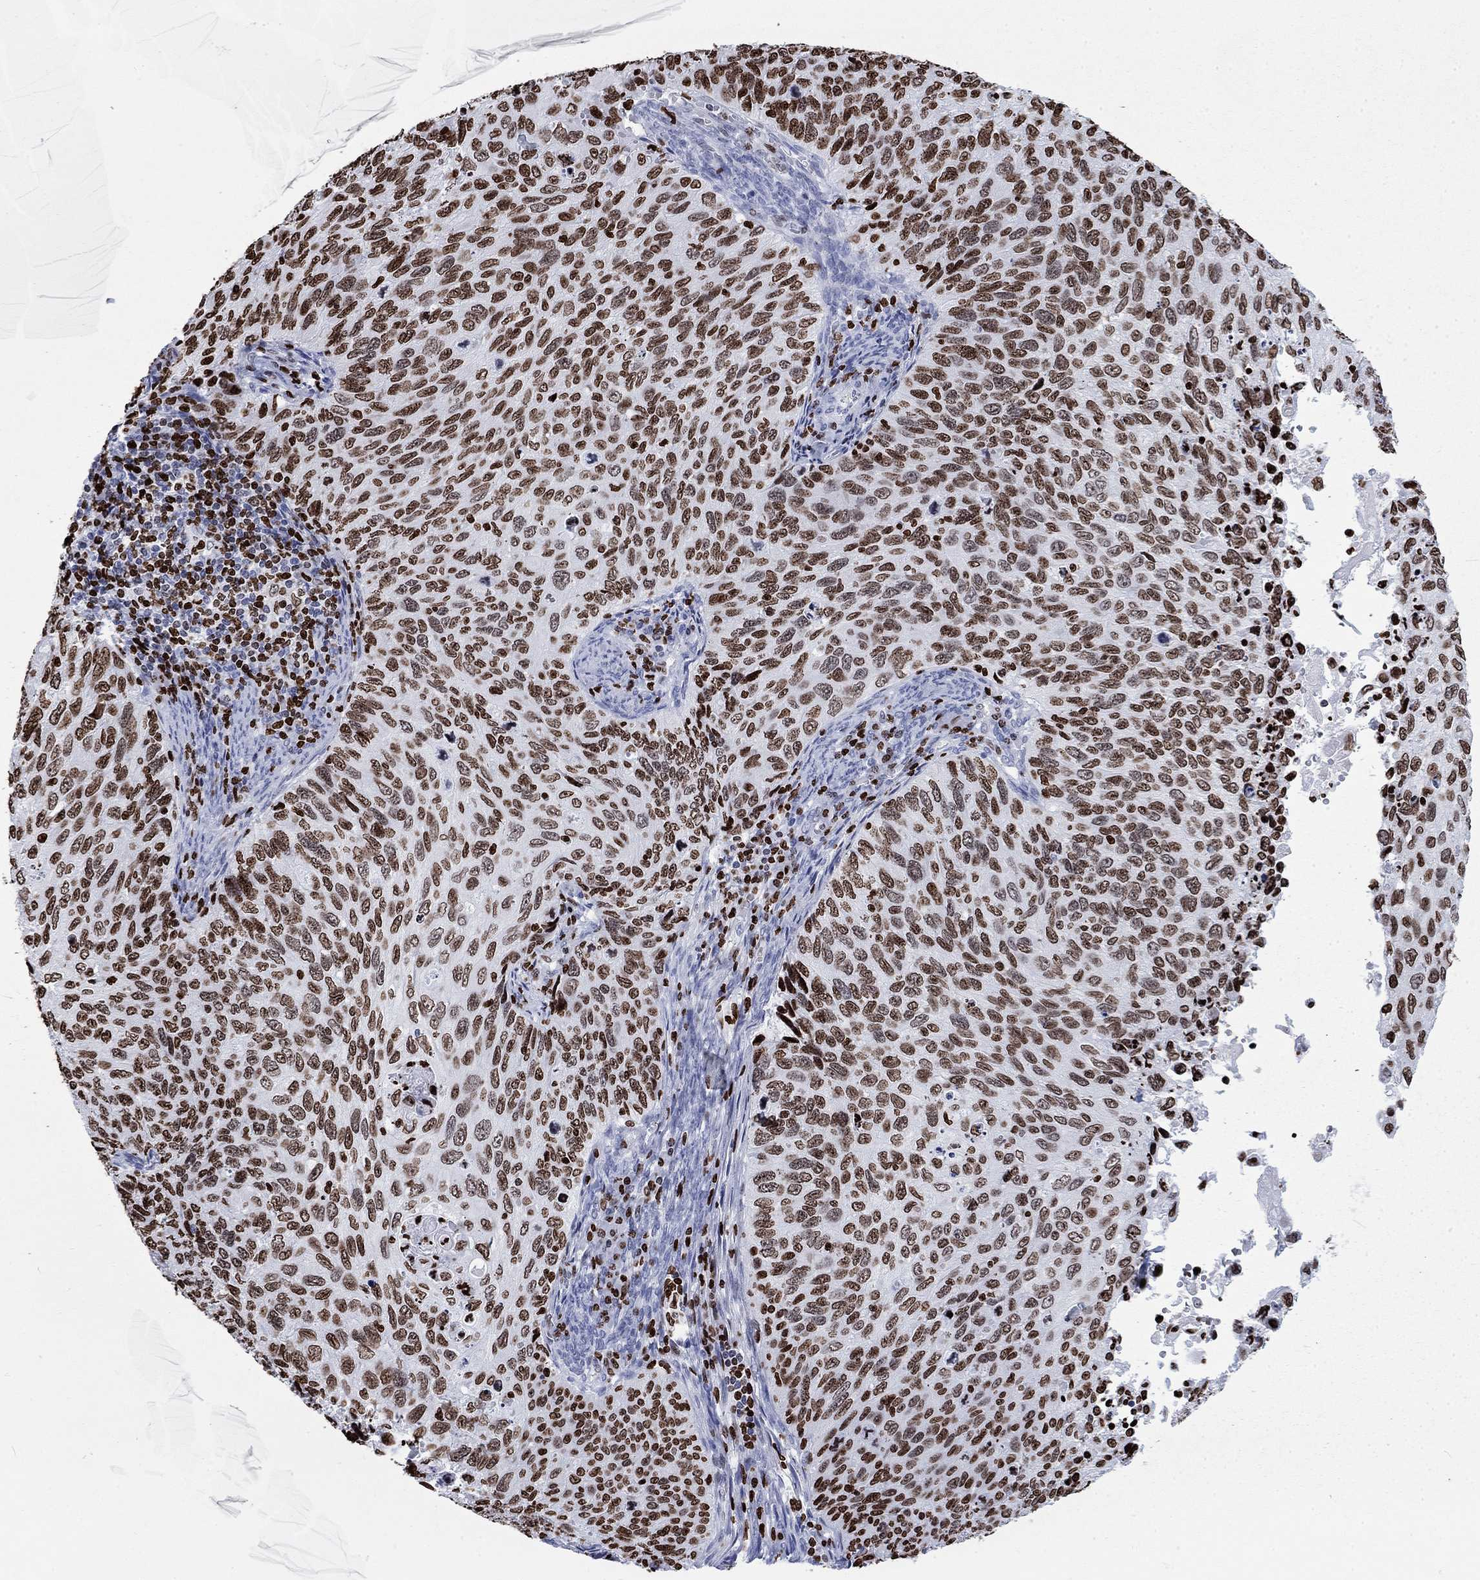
{"staining": {"intensity": "moderate", "quantity": ">75%", "location": "nuclear"}, "tissue": "cervical cancer", "cell_type": "Tumor cells", "image_type": "cancer", "snomed": [{"axis": "morphology", "description": "Squamous cell carcinoma, NOS"}, {"axis": "topography", "description": "Cervix"}], "caption": "High-magnification brightfield microscopy of cervical cancer (squamous cell carcinoma) stained with DAB (brown) and counterstained with hematoxylin (blue). tumor cells exhibit moderate nuclear positivity is seen in about>75% of cells.", "gene": "H1-5", "patient": {"sex": "female", "age": 70}}